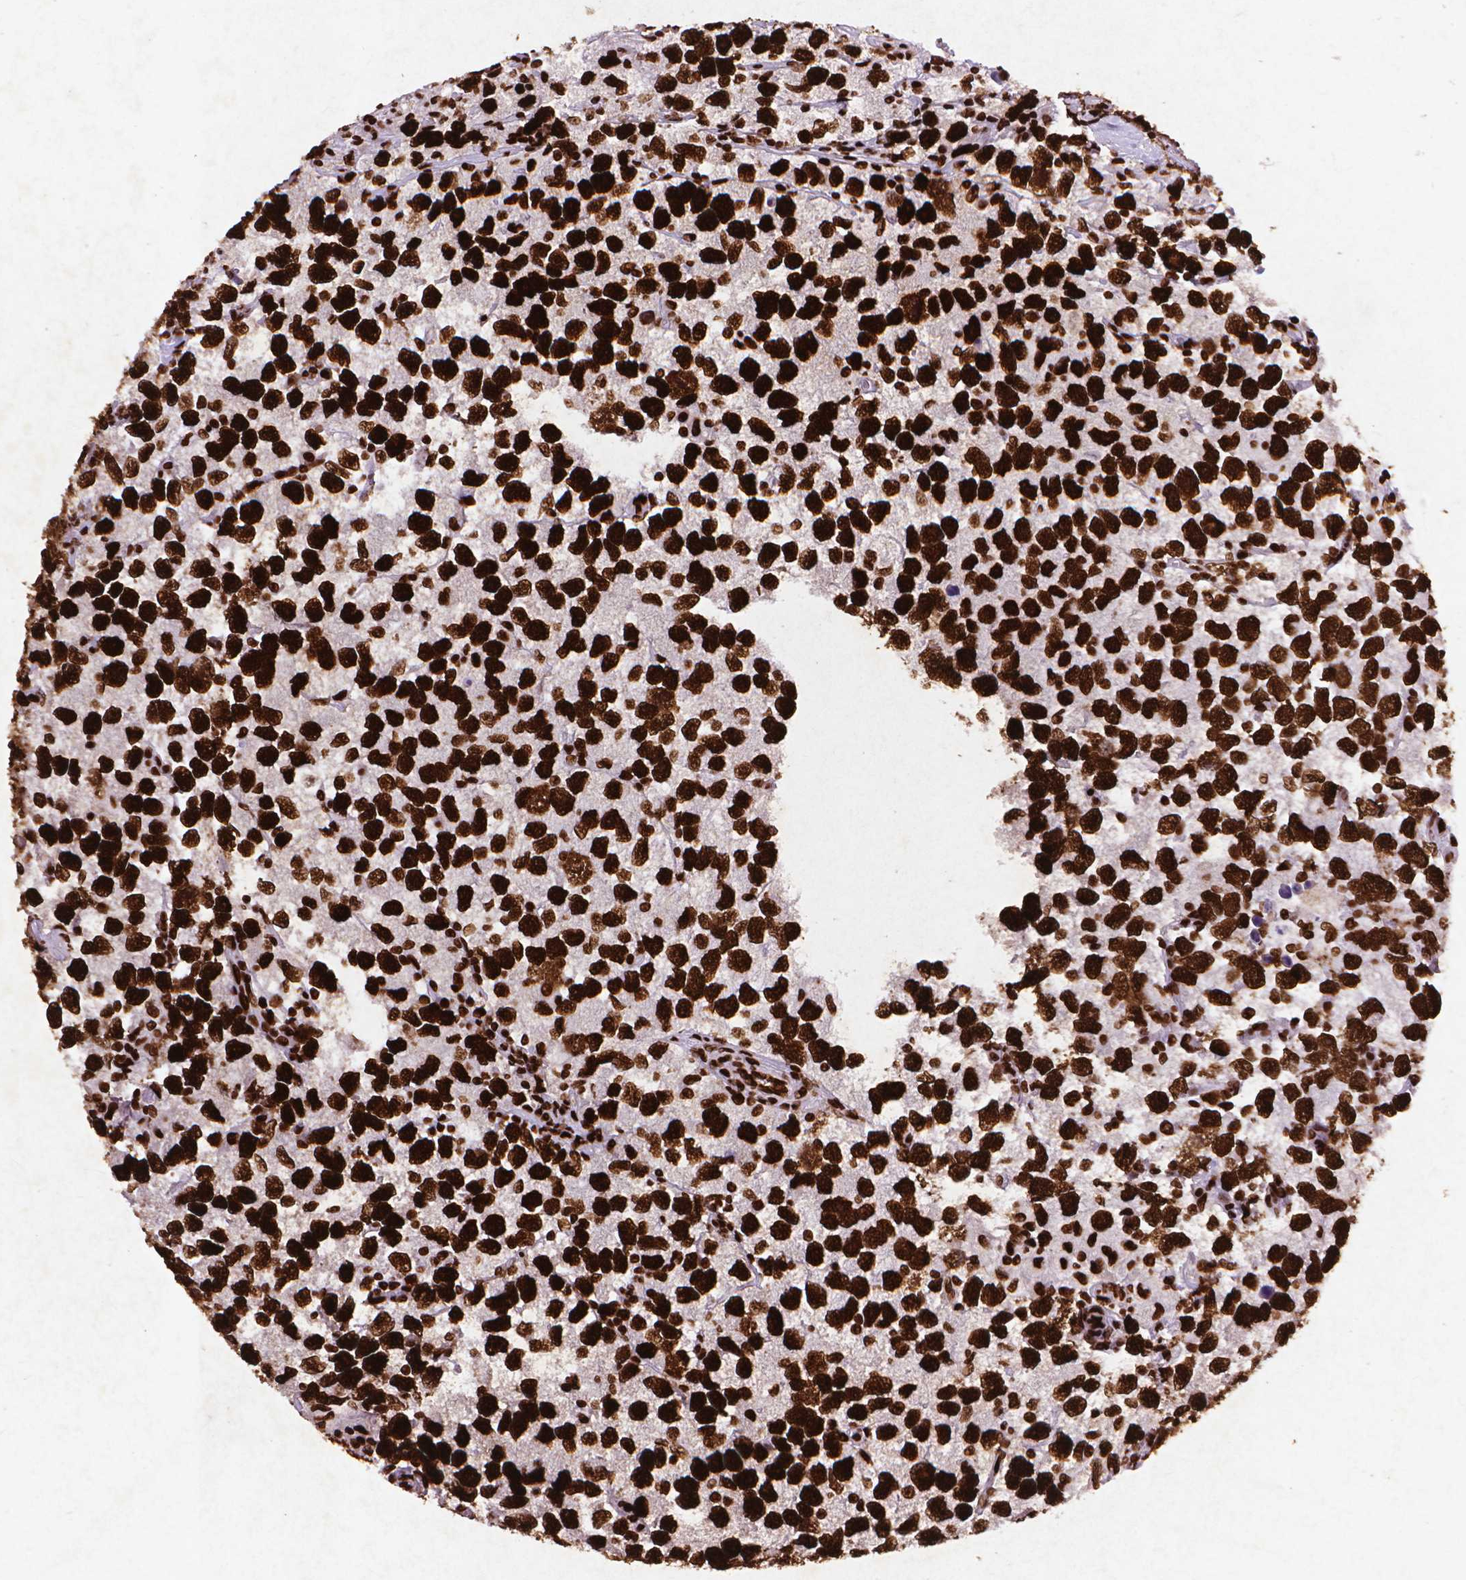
{"staining": {"intensity": "strong", "quantity": ">75%", "location": "nuclear"}, "tissue": "testis cancer", "cell_type": "Tumor cells", "image_type": "cancer", "snomed": [{"axis": "morphology", "description": "Seminoma, NOS"}, {"axis": "topography", "description": "Testis"}], "caption": "Strong nuclear staining for a protein is appreciated in approximately >75% of tumor cells of testis seminoma using immunohistochemistry (IHC).", "gene": "CITED2", "patient": {"sex": "male", "age": 26}}